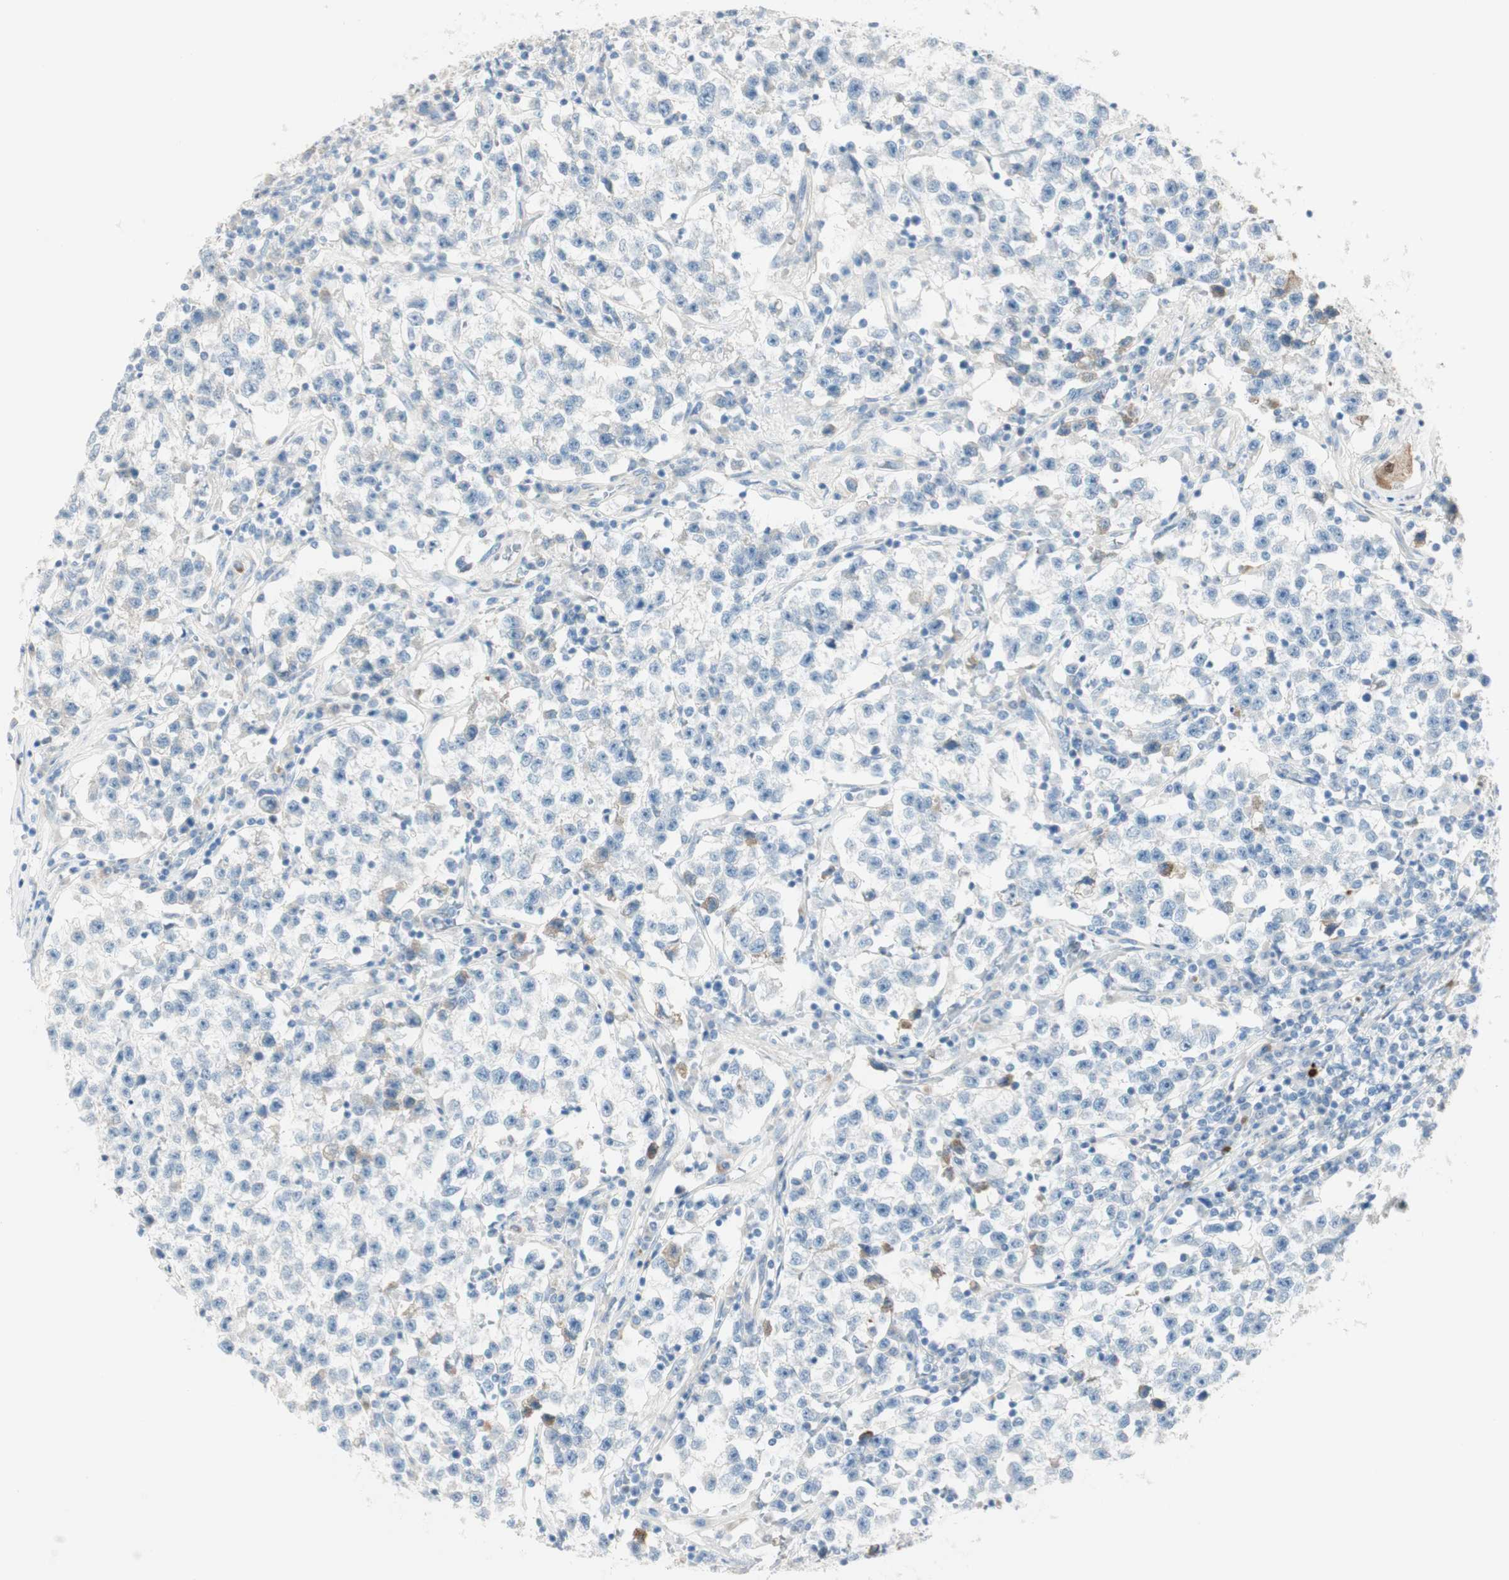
{"staining": {"intensity": "negative", "quantity": "none", "location": "none"}, "tissue": "testis cancer", "cell_type": "Tumor cells", "image_type": "cancer", "snomed": [{"axis": "morphology", "description": "Seminoma, NOS"}, {"axis": "topography", "description": "Testis"}], "caption": "An immunohistochemistry micrograph of seminoma (testis) is shown. There is no staining in tumor cells of seminoma (testis).", "gene": "CDK3", "patient": {"sex": "male", "age": 22}}